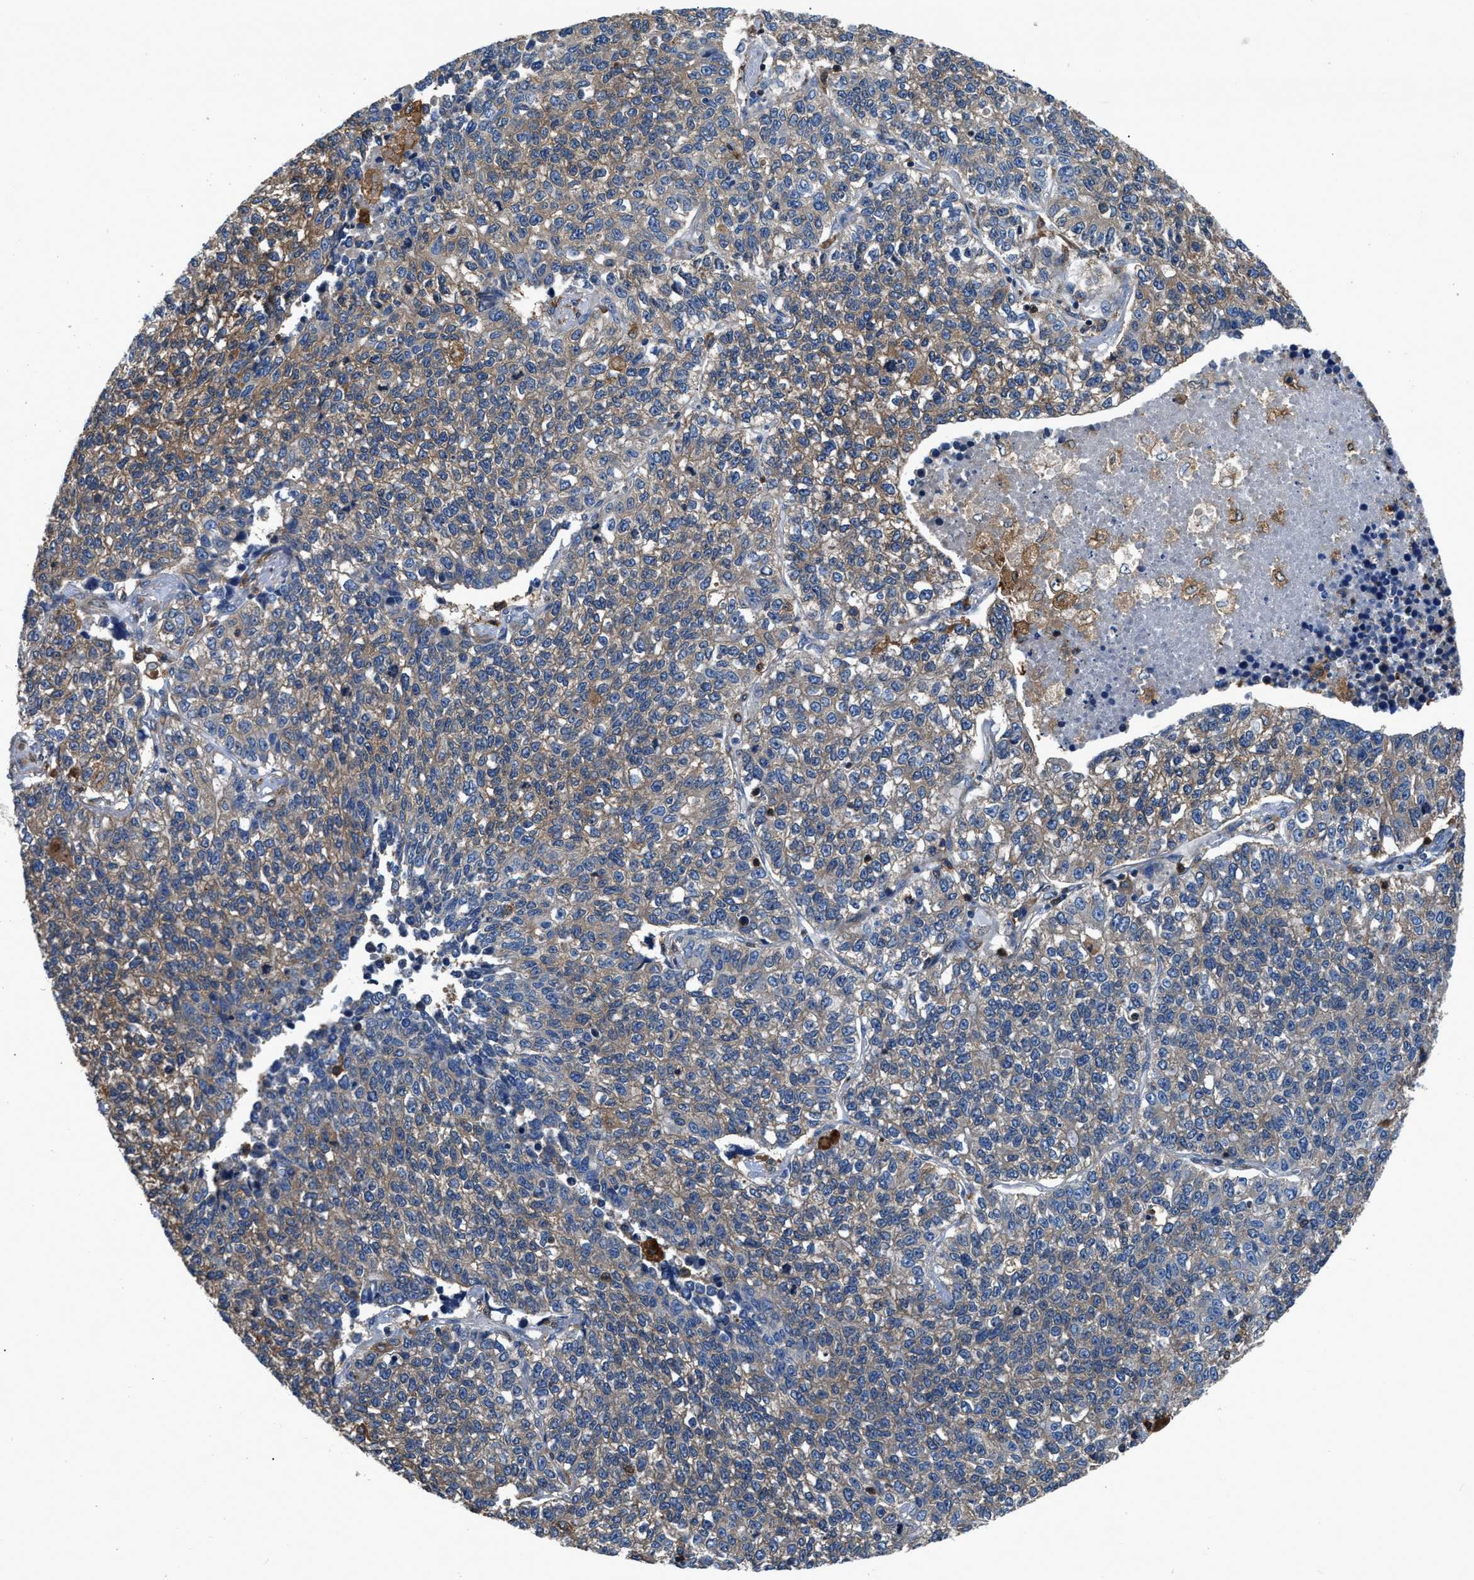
{"staining": {"intensity": "weak", "quantity": ">75%", "location": "cytoplasmic/membranous"}, "tissue": "lung cancer", "cell_type": "Tumor cells", "image_type": "cancer", "snomed": [{"axis": "morphology", "description": "Adenocarcinoma, NOS"}, {"axis": "topography", "description": "Lung"}], "caption": "Lung adenocarcinoma was stained to show a protein in brown. There is low levels of weak cytoplasmic/membranous positivity in about >75% of tumor cells.", "gene": "PKM", "patient": {"sex": "male", "age": 49}}